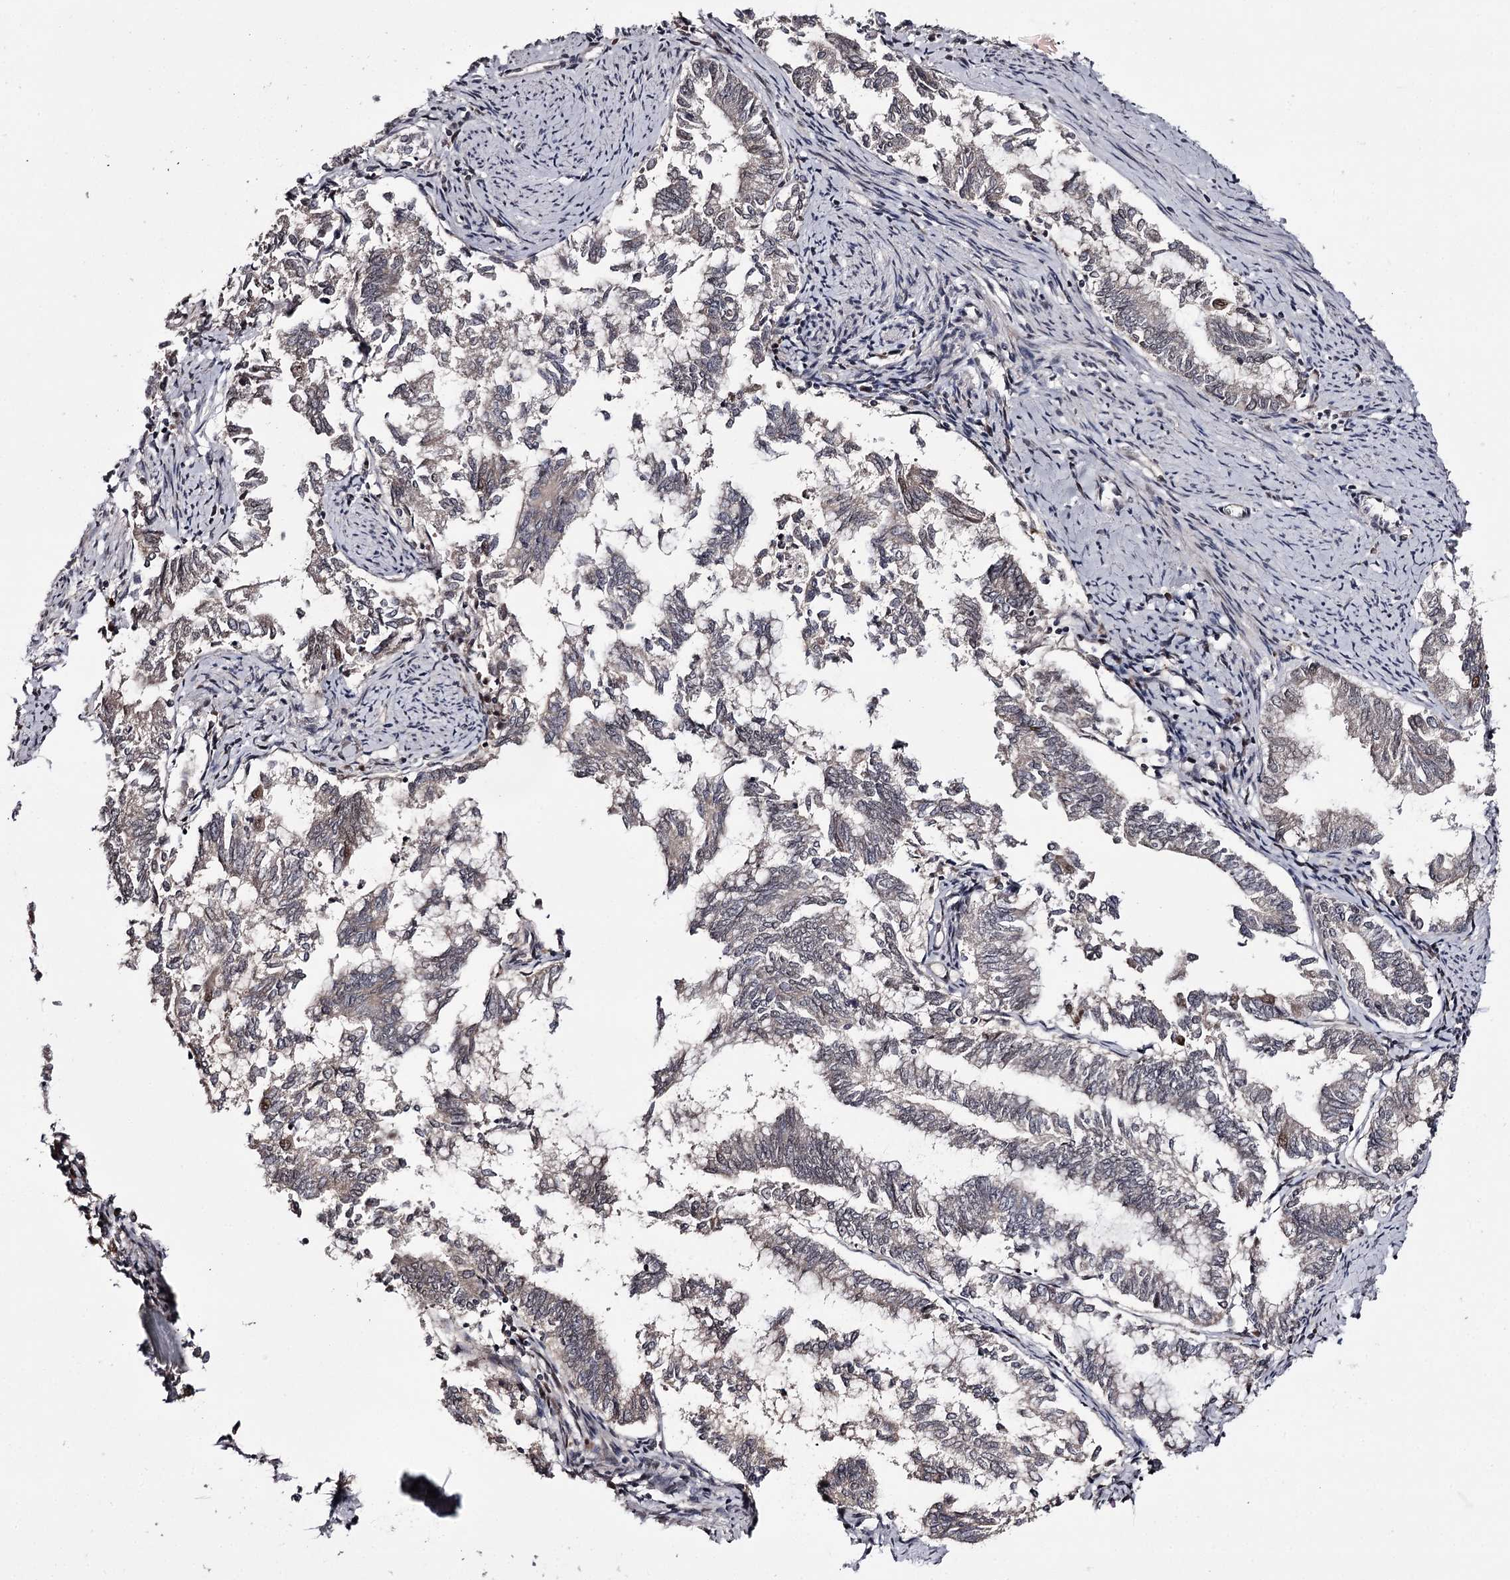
{"staining": {"intensity": "weak", "quantity": "<25%", "location": "nuclear"}, "tissue": "endometrial cancer", "cell_type": "Tumor cells", "image_type": "cancer", "snomed": [{"axis": "morphology", "description": "Adenocarcinoma, NOS"}, {"axis": "topography", "description": "Endometrium"}], "caption": "The IHC image has no significant positivity in tumor cells of endometrial adenocarcinoma tissue. (Brightfield microscopy of DAB immunohistochemistry (IHC) at high magnification).", "gene": "TTC33", "patient": {"sex": "female", "age": 79}}